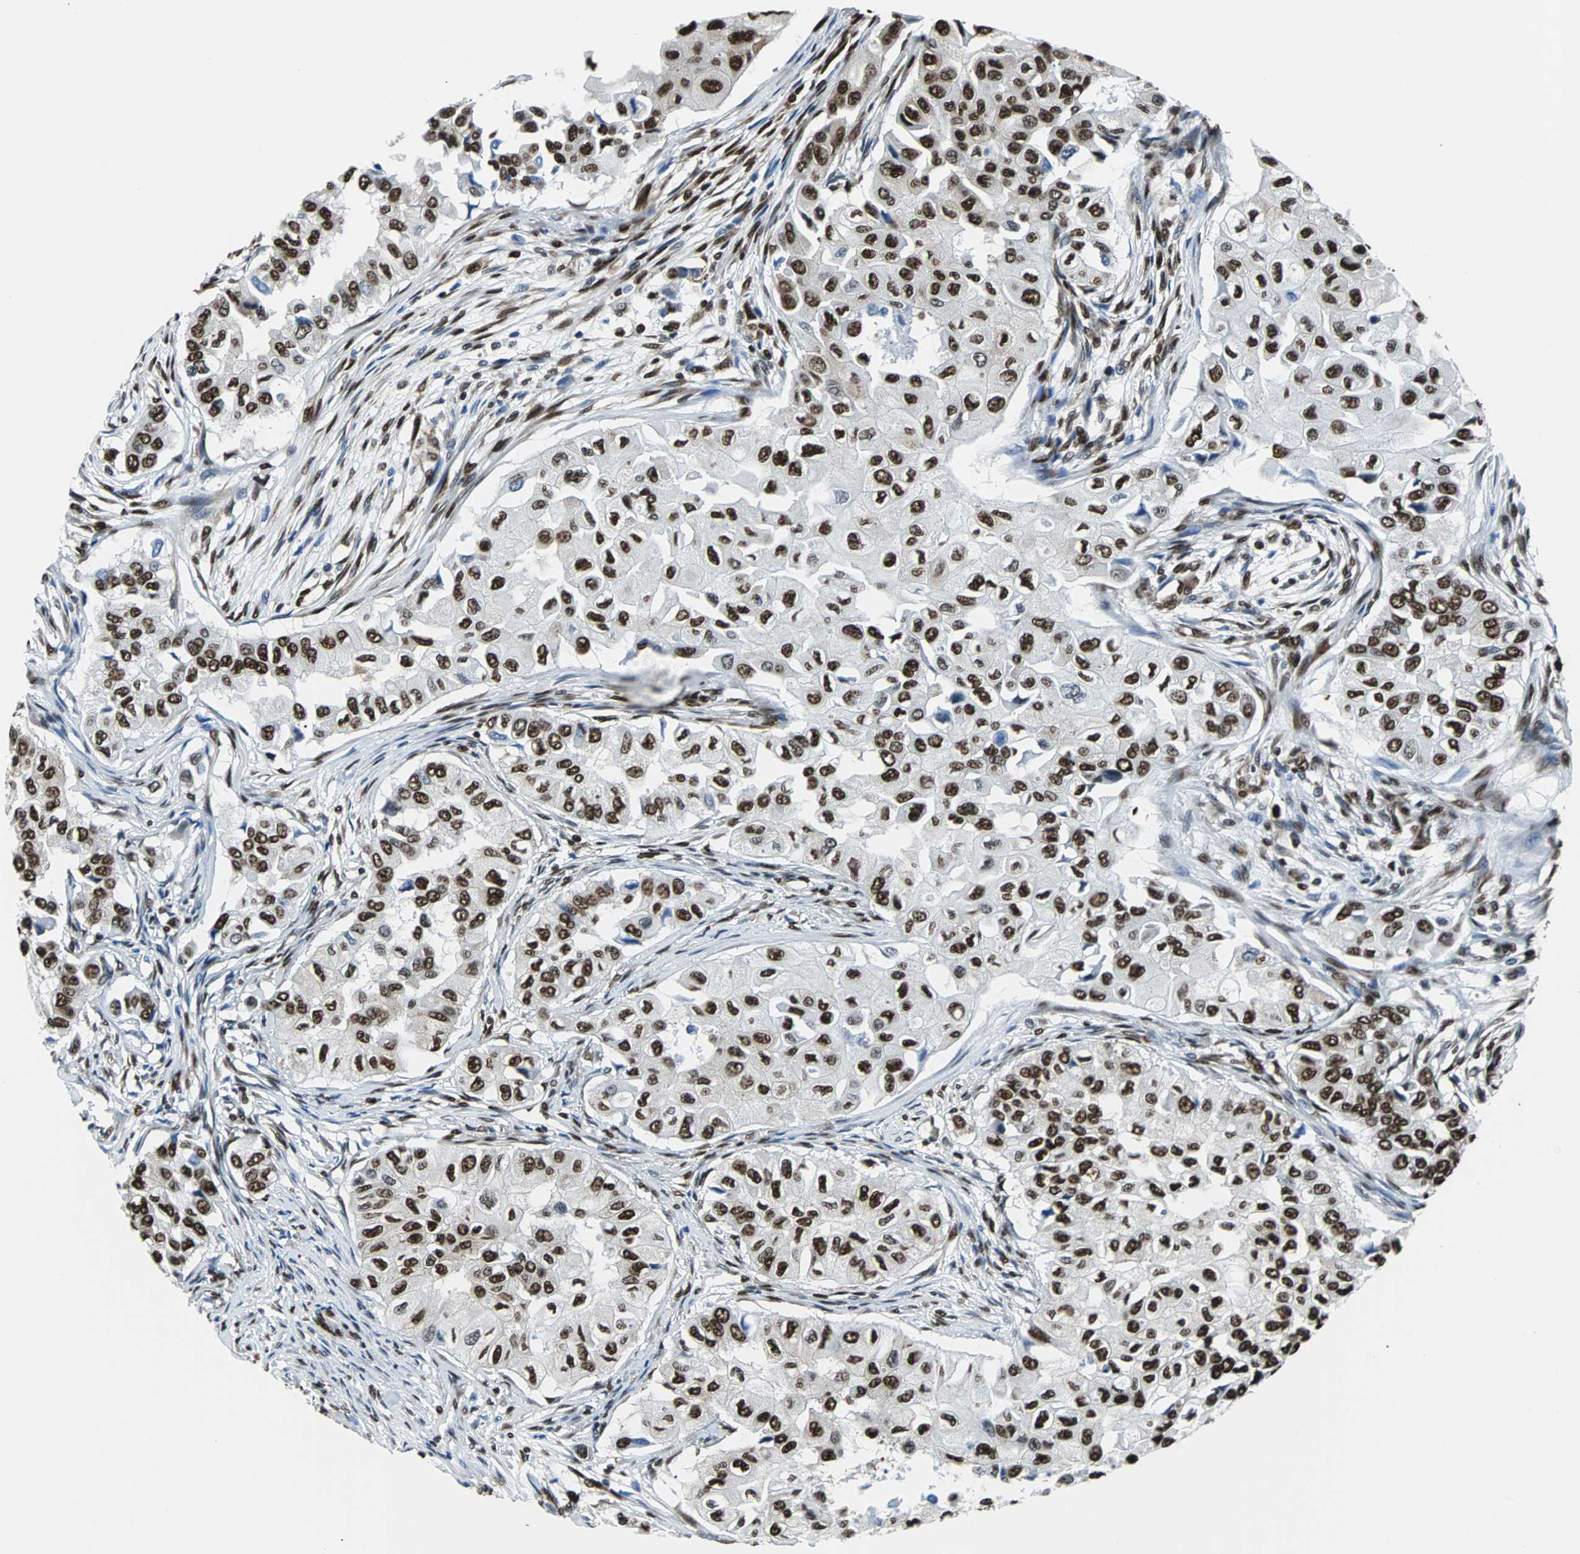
{"staining": {"intensity": "strong", "quantity": ">75%", "location": "nuclear"}, "tissue": "breast cancer", "cell_type": "Tumor cells", "image_type": "cancer", "snomed": [{"axis": "morphology", "description": "Normal tissue, NOS"}, {"axis": "morphology", "description": "Duct carcinoma"}, {"axis": "topography", "description": "Breast"}], "caption": "A photomicrograph of breast infiltrating ductal carcinoma stained for a protein shows strong nuclear brown staining in tumor cells.", "gene": "FUBP1", "patient": {"sex": "female", "age": 49}}